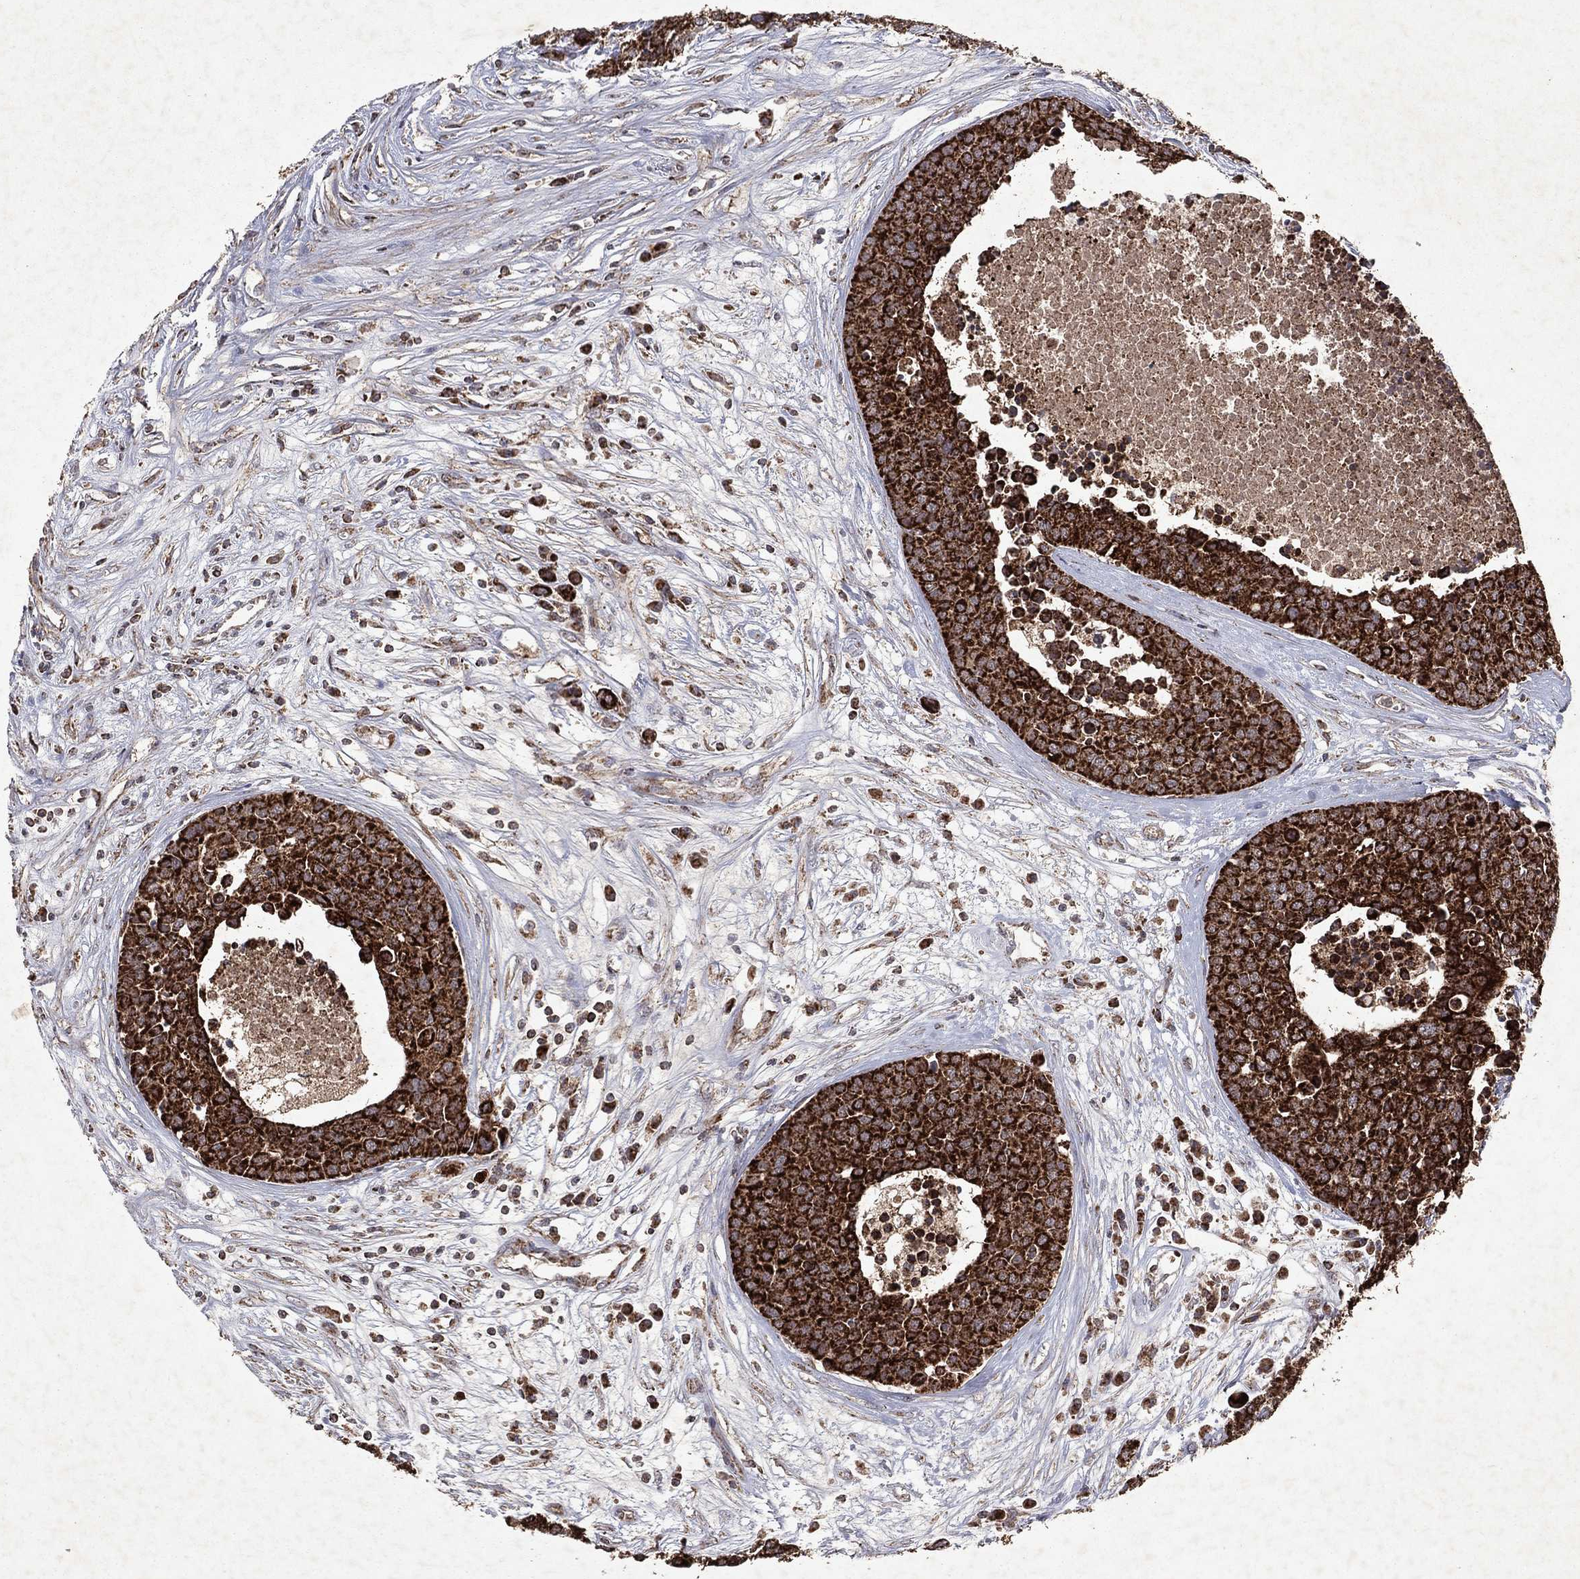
{"staining": {"intensity": "strong", "quantity": ">75%", "location": "cytoplasmic/membranous"}, "tissue": "carcinoid", "cell_type": "Tumor cells", "image_type": "cancer", "snomed": [{"axis": "morphology", "description": "Carcinoid, malignant, NOS"}, {"axis": "topography", "description": "Colon"}], "caption": "Immunohistochemical staining of human carcinoid exhibits strong cytoplasmic/membranous protein positivity in approximately >75% of tumor cells. Immunohistochemistry (ihc) stains the protein of interest in brown and the nuclei are stained blue.", "gene": "PYROXD2", "patient": {"sex": "male", "age": 81}}